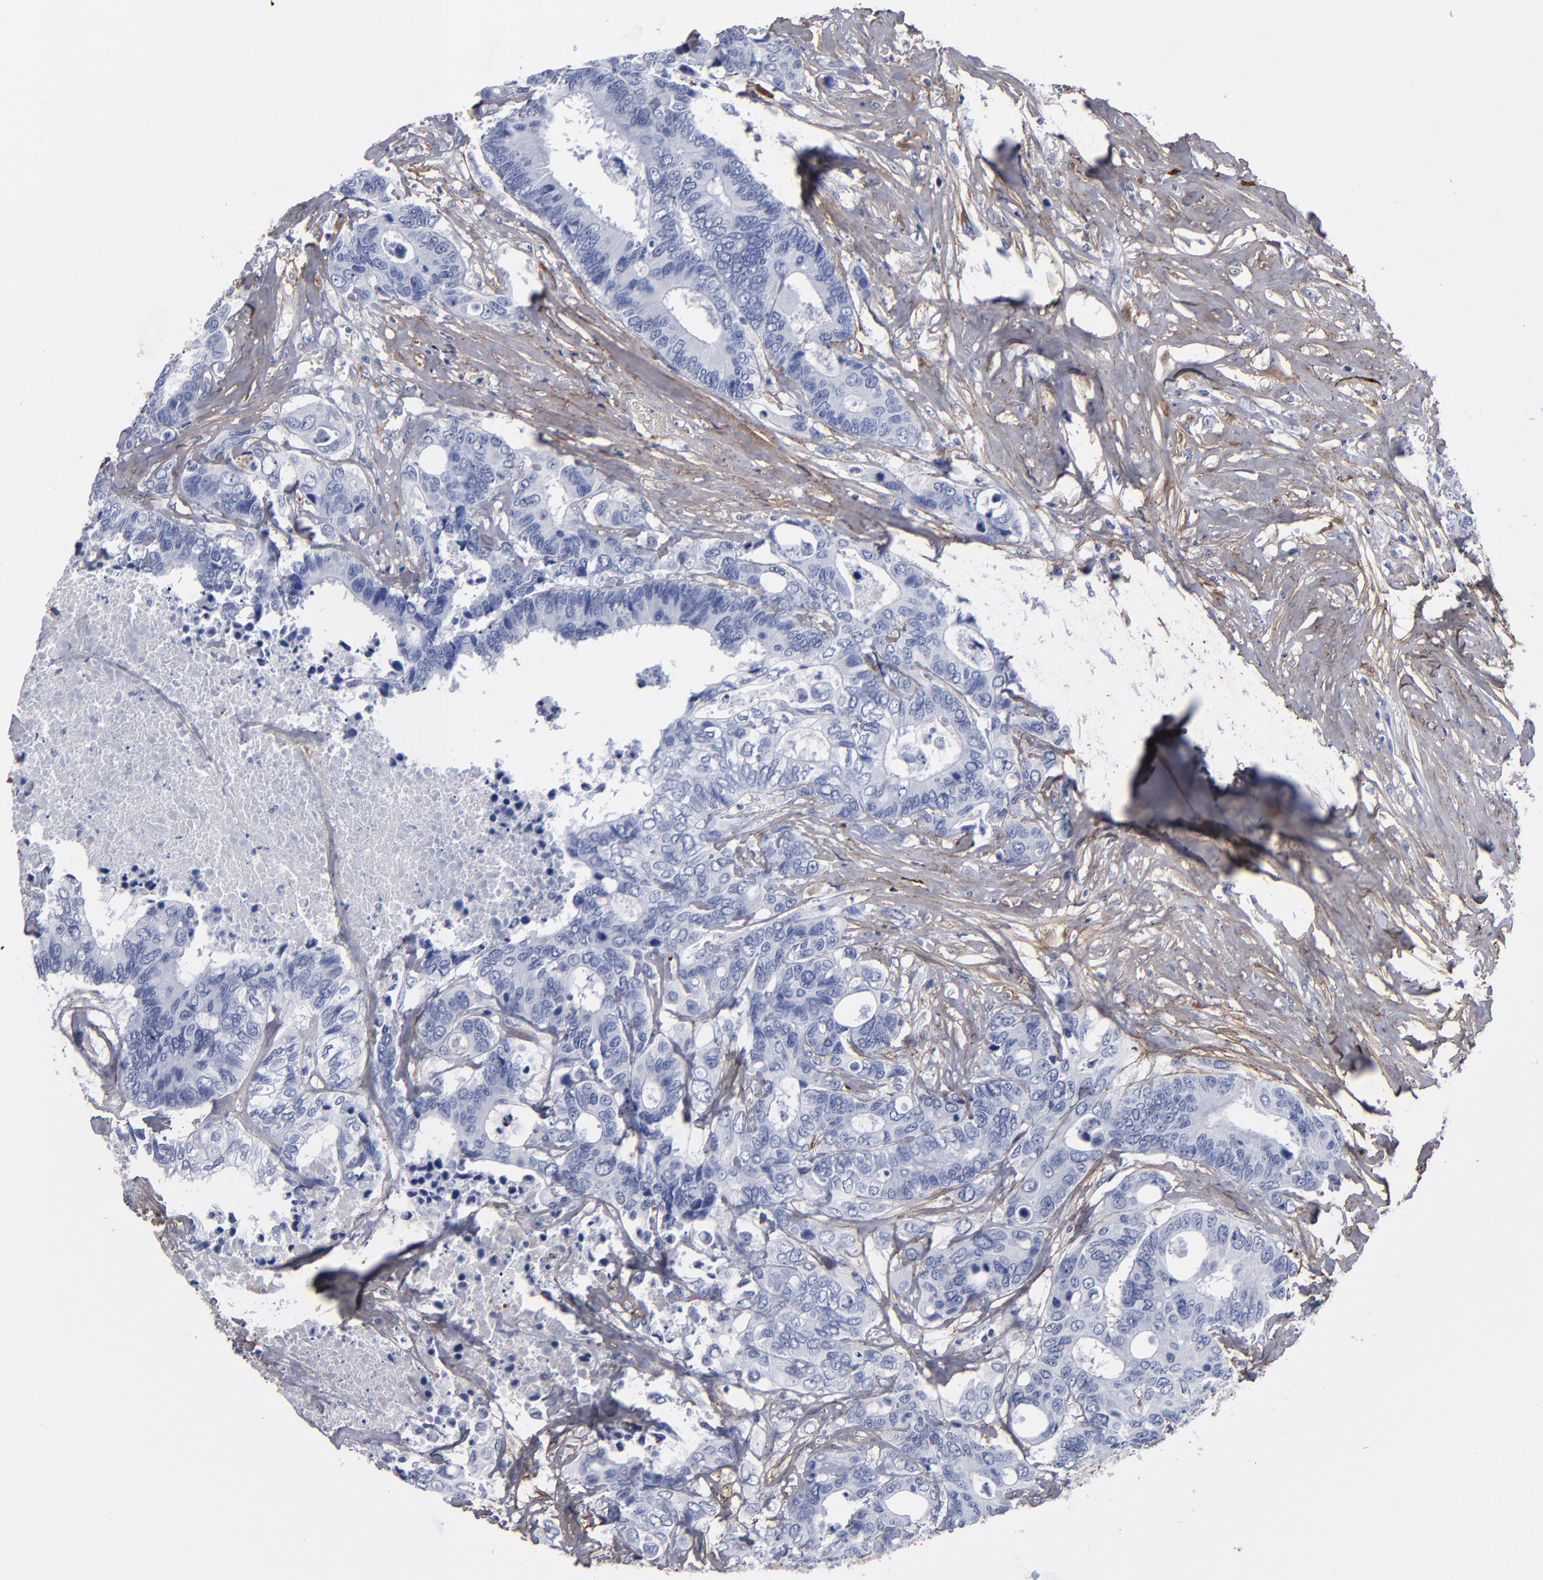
{"staining": {"intensity": "negative", "quantity": "none", "location": "none"}, "tissue": "colorectal cancer", "cell_type": "Tumor cells", "image_type": "cancer", "snomed": [{"axis": "morphology", "description": "Adenocarcinoma, NOS"}, {"axis": "topography", "description": "Rectum"}], "caption": "Histopathology image shows no significant protein positivity in tumor cells of colorectal adenocarcinoma.", "gene": "EMILIN1", "patient": {"sex": "male", "age": 55}}